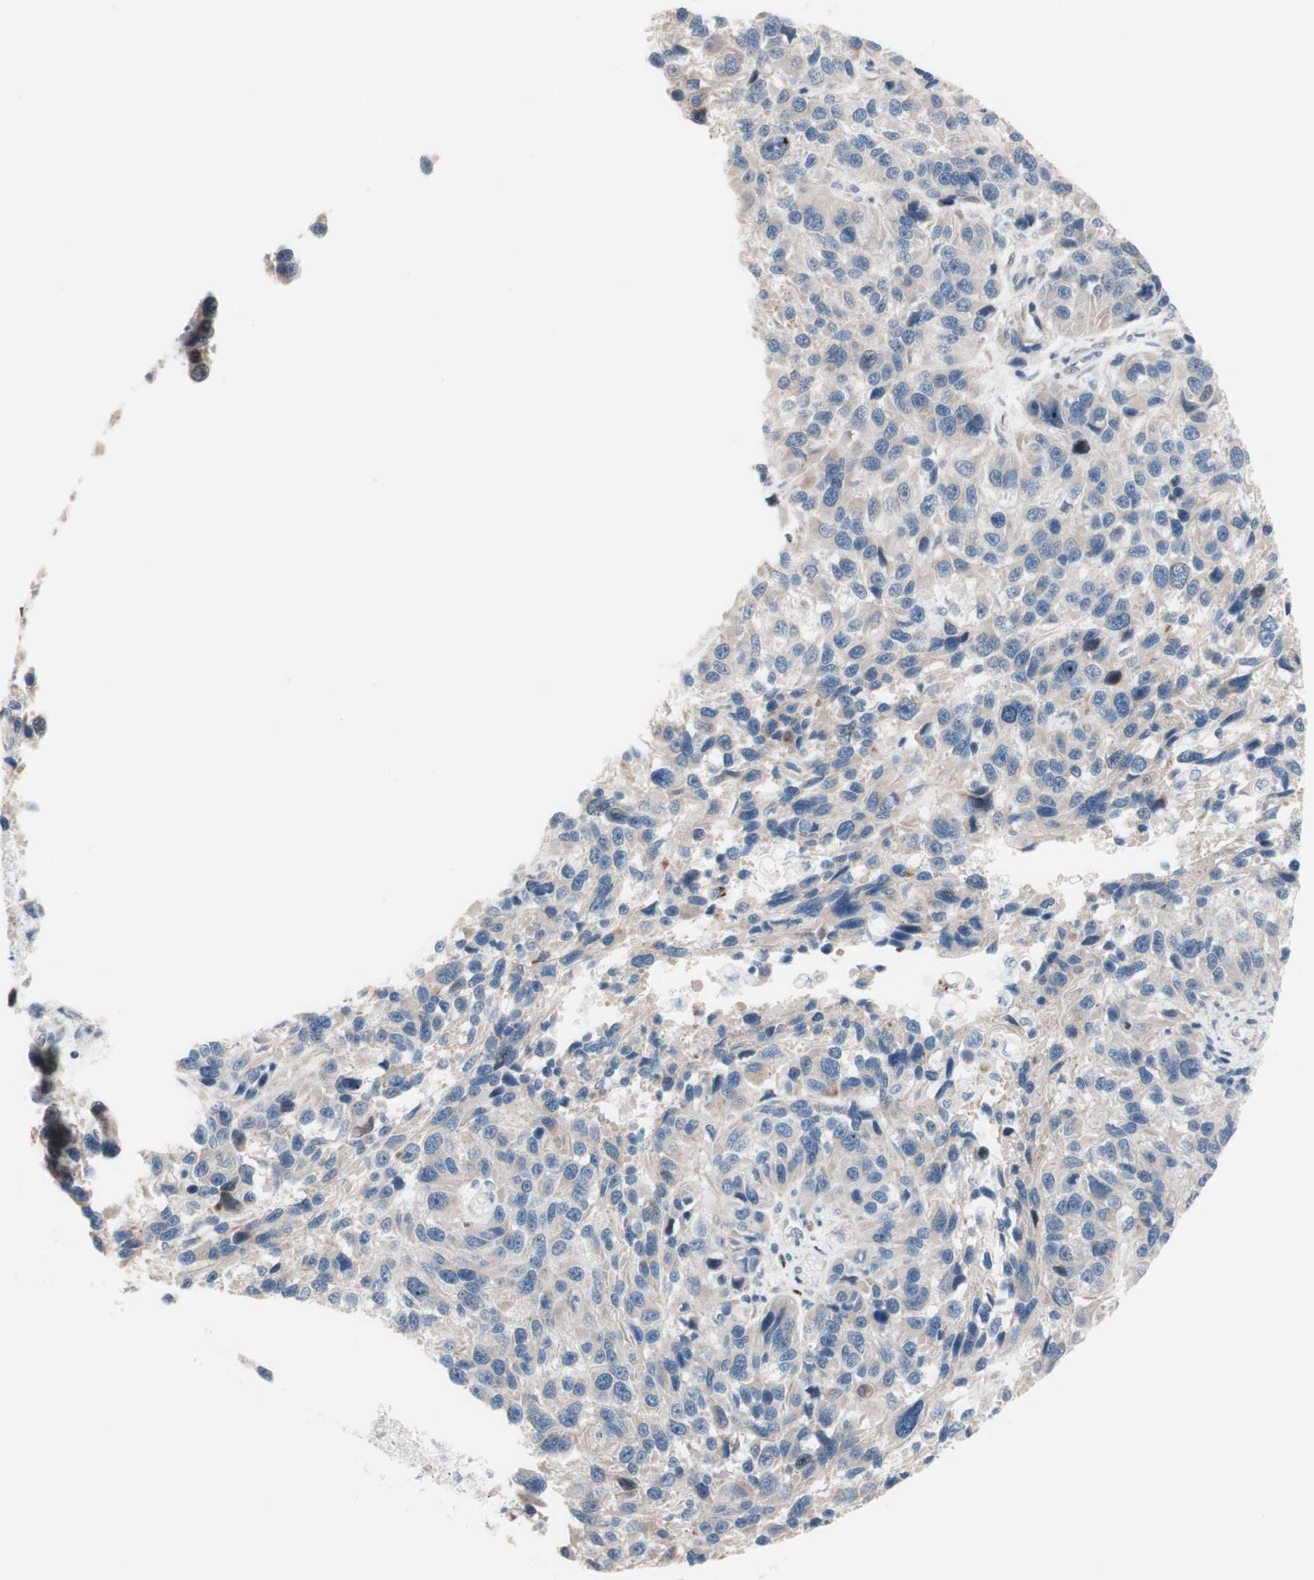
{"staining": {"intensity": "negative", "quantity": "none", "location": "none"}, "tissue": "melanoma", "cell_type": "Tumor cells", "image_type": "cancer", "snomed": [{"axis": "morphology", "description": "Malignant melanoma, NOS"}, {"axis": "topography", "description": "Skin"}], "caption": "Photomicrograph shows no significant protein positivity in tumor cells of melanoma.", "gene": "PHTF2", "patient": {"sex": "male", "age": 53}}